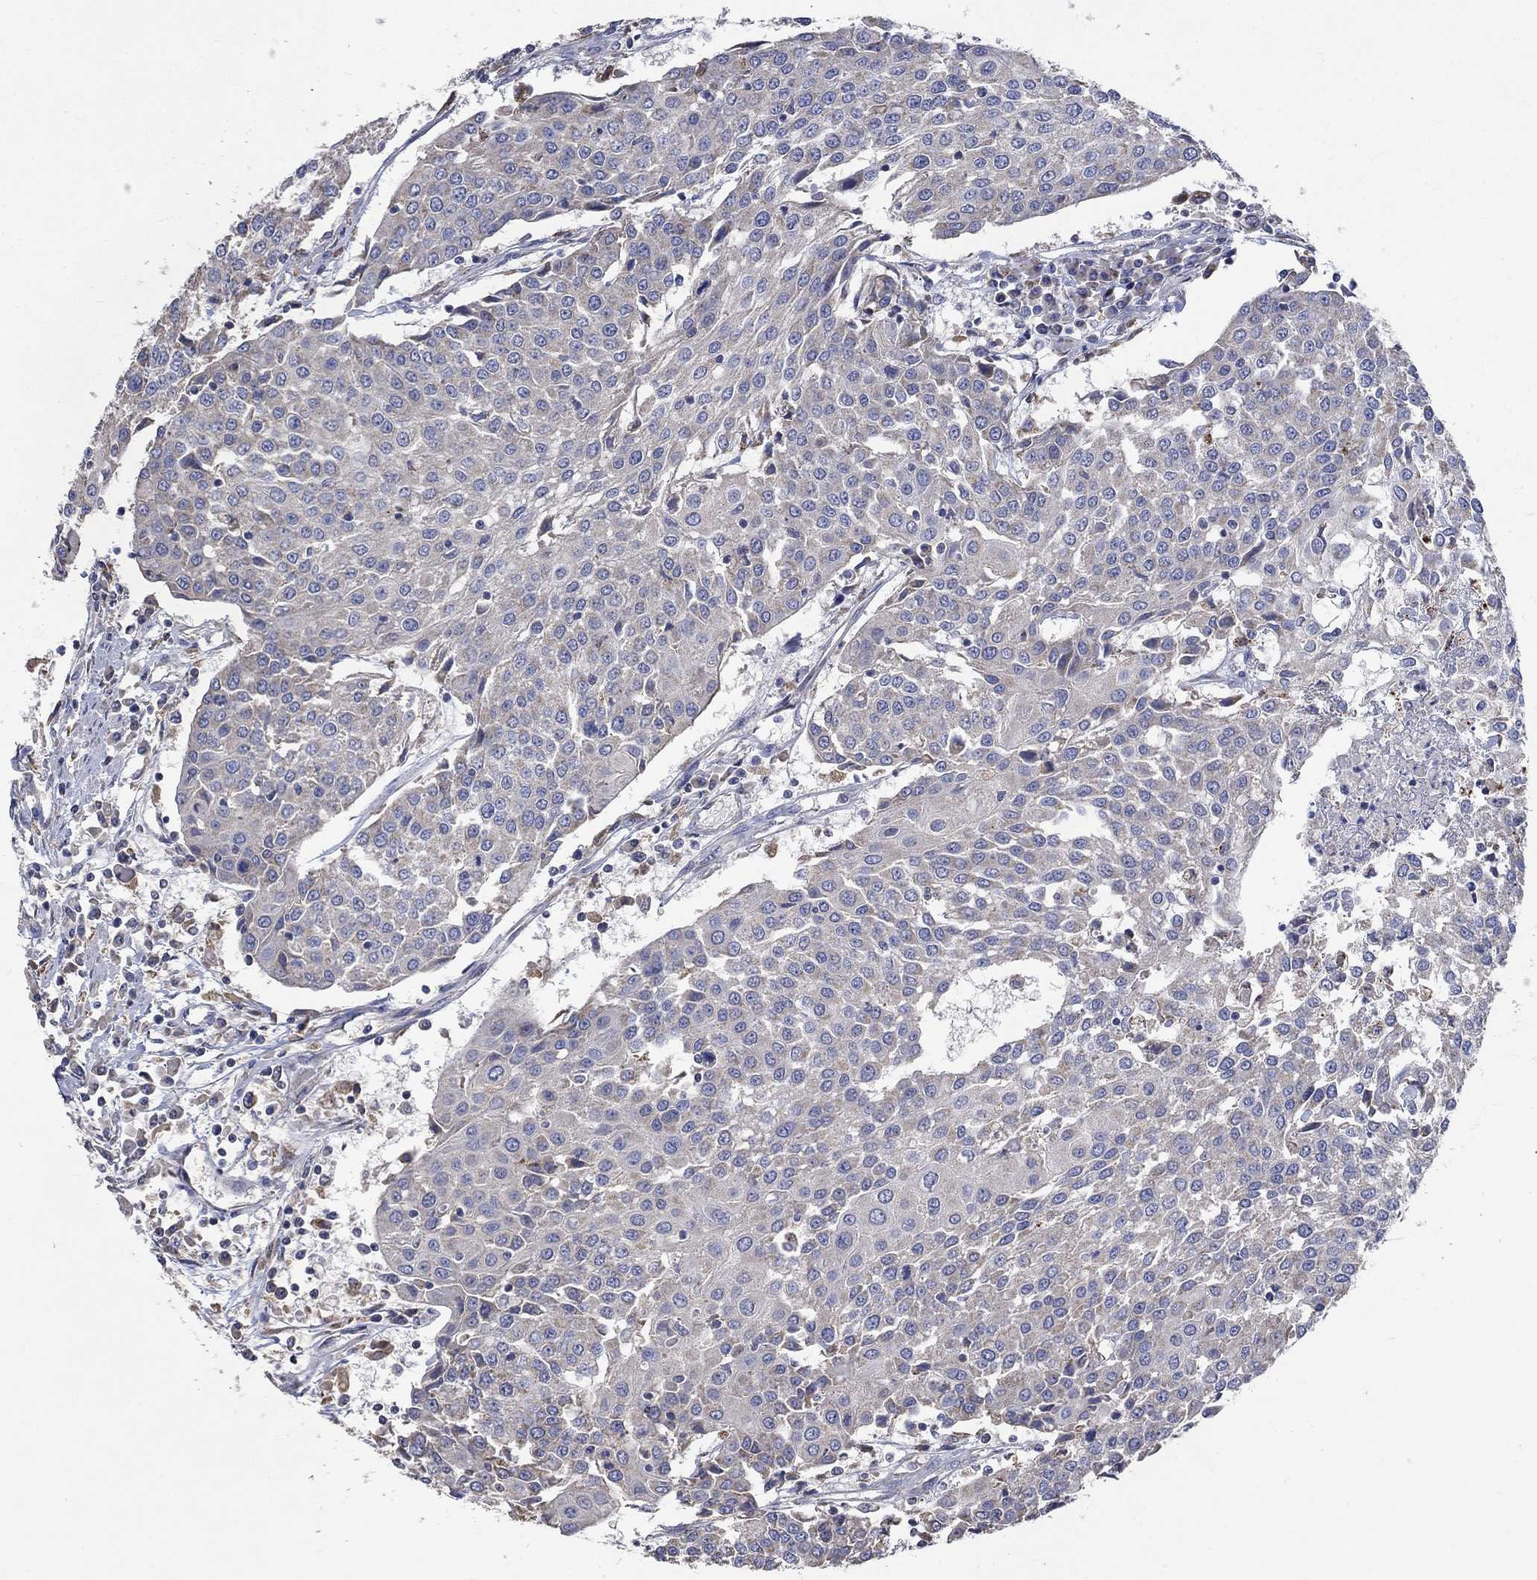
{"staining": {"intensity": "negative", "quantity": "none", "location": "none"}, "tissue": "urothelial cancer", "cell_type": "Tumor cells", "image_type": "cancer", "snomed": [{"axis": "morphology", "description": "Urothelial carcinoma, High grade"}, {"axis": "topography", "description": "Urinary bladder"}], "caption": "An immunohistochemistry (IHC) photomicrograph of urothelial carcinoma (high-grade) is shown. There is no staining in tumor cells of urothelial carcinoma (high-grade). The staining was performed using DAB to visualize the protein expression in brown, while the nuclei were stained in blue with hematoxylin (Magnification: 20x).", "gene": "UGT8", "patient": {"sex": "female", "age": 85}}